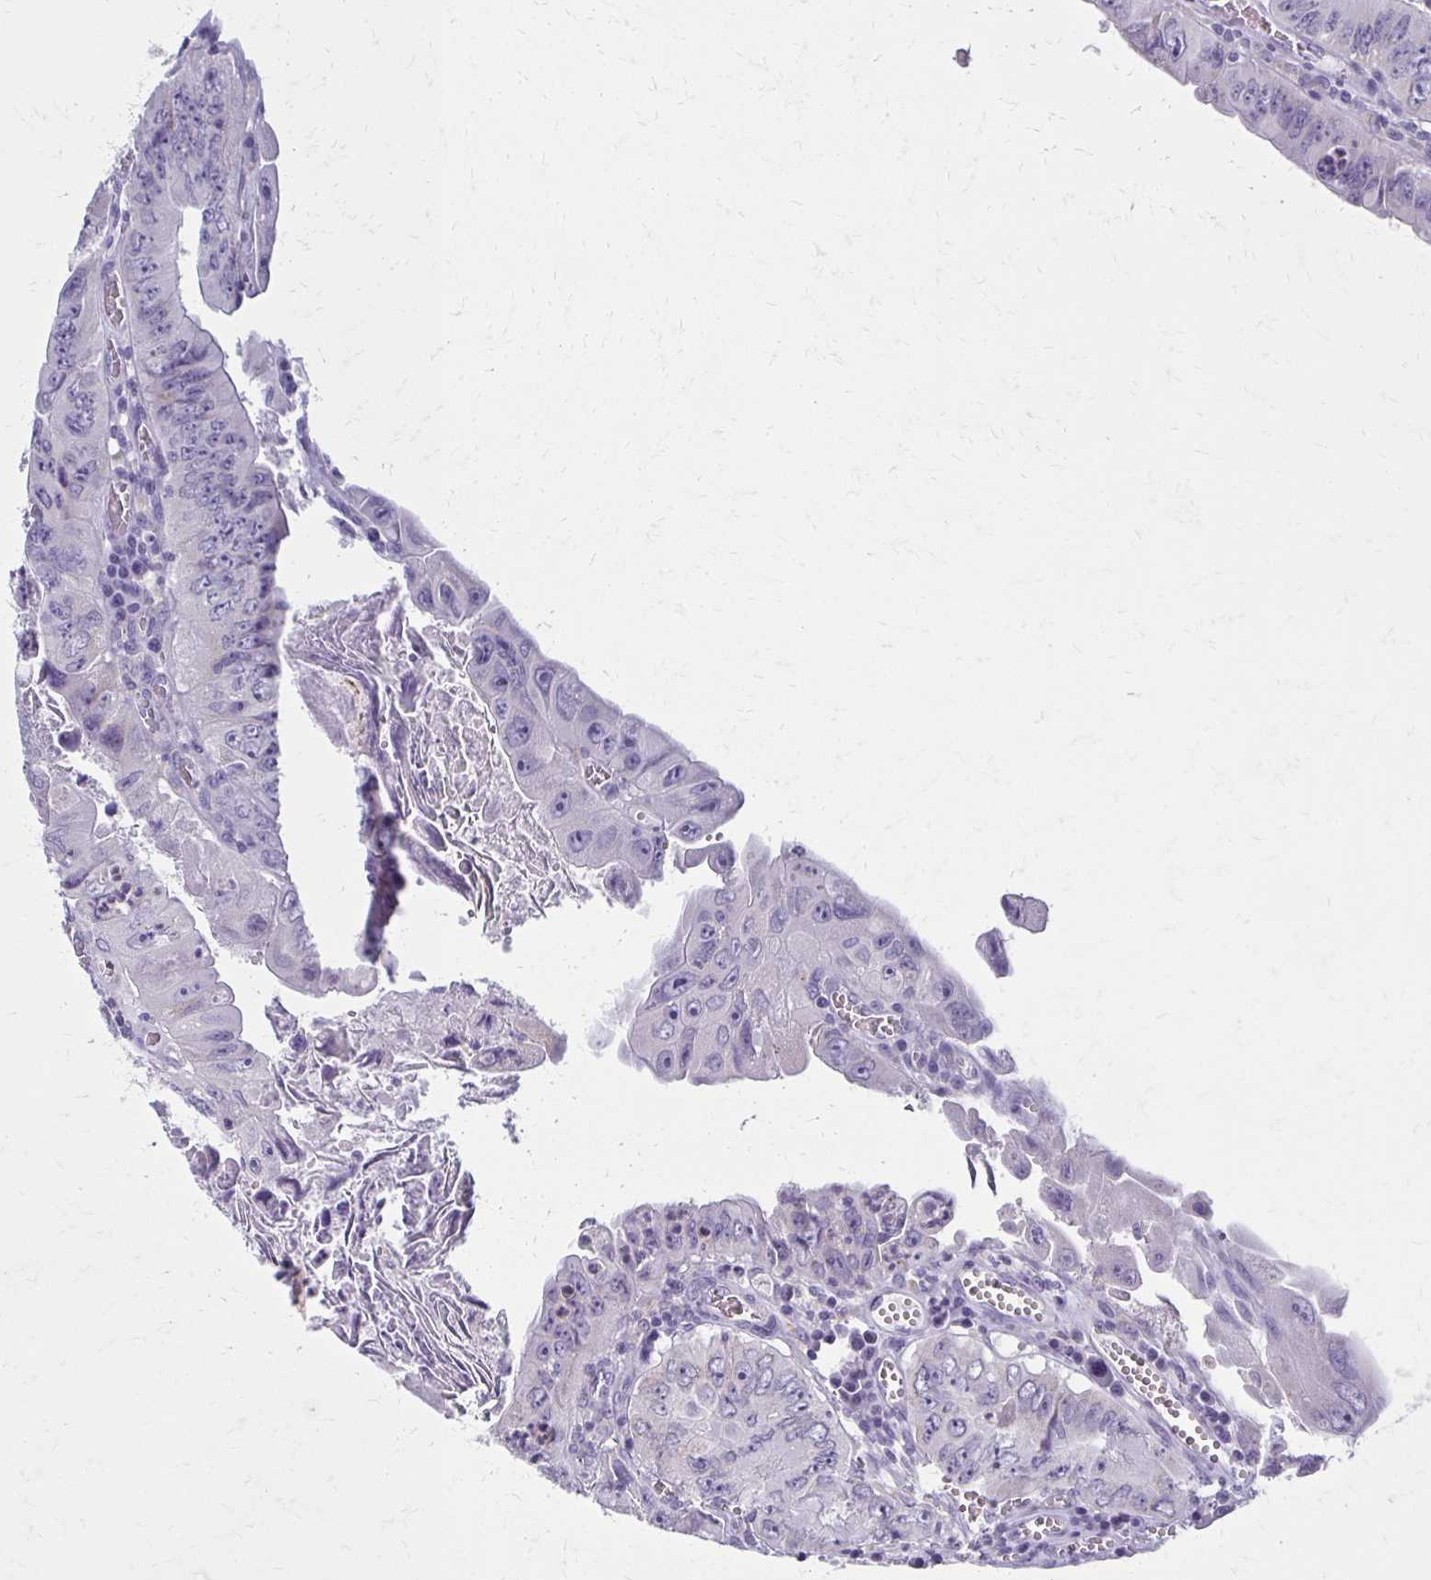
{"staining": {"intensity": "negative", "quantity": "none", "location": "none"}, "tissue": "colorectal cancer", "cell_type": "Tumor cells", "image_type": "cancer", "snomed": [{"axis": "morphology", "description": "Adenocarcinoma, NOS"}, {"axis": "topography", "description": "Colon"}], "caption": "This is an immunohistochemistry (IHC) micrograph of colorectal adenocarcinoma. There is no expression in tumor cells.", "gene": "BBS12", "patient": {"sex": "female", "age": 84}}